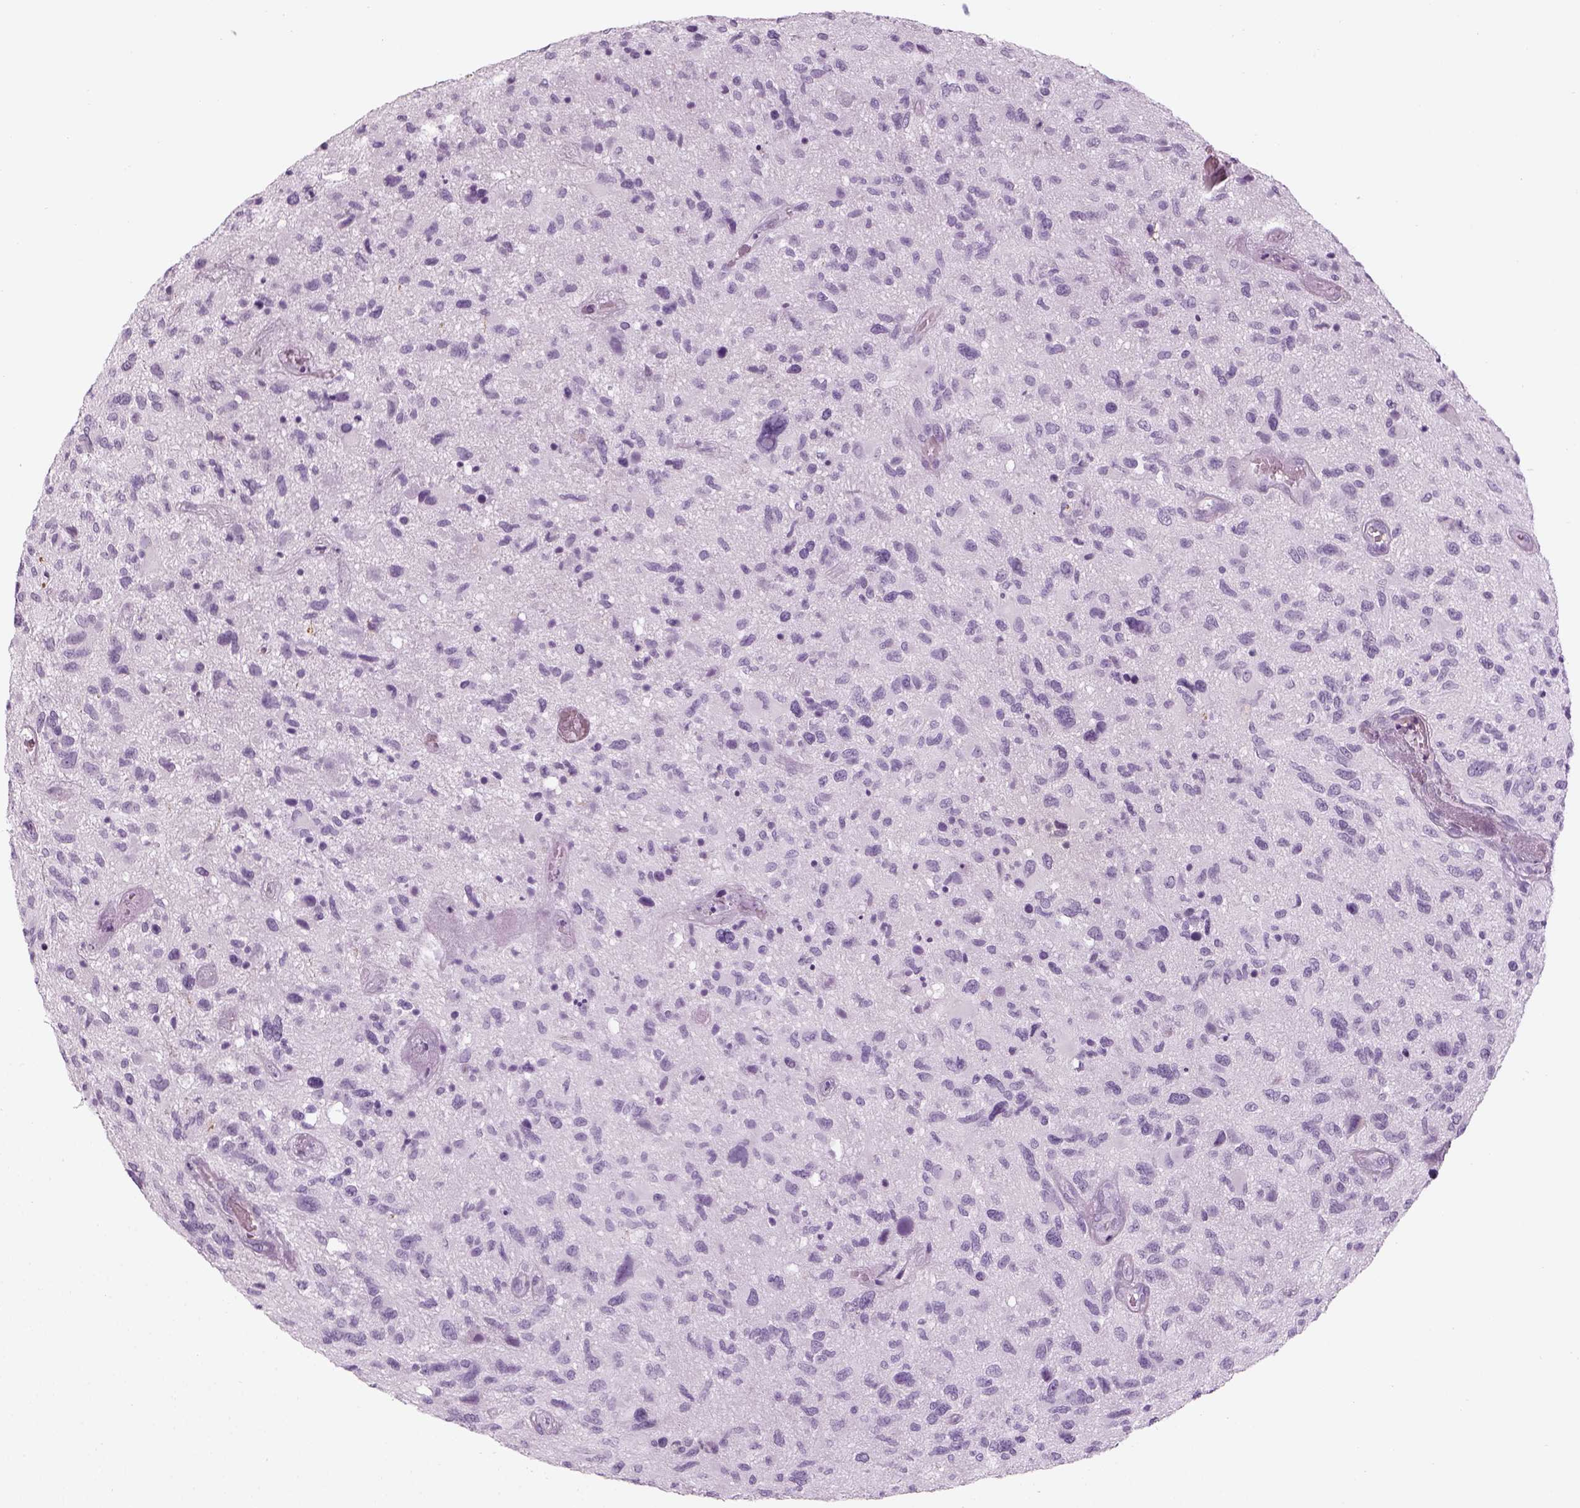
{"staining": {"intensity": "negative", "quantity": "none", "location": "none"}, "tissue": "glioma", "cell_type": "Tumor cells", "image_type": "cancer", "snomed": [{"axis": "morphology", "description": "Glioma, malignant, NOS"}, {"axis": "morphology", "description": "Glioma, malignant, High grade"}, {"axis": "topography", "description": "Brain"}], "caption": "Immunohistochemical staining of human glioma exhibits no significant positivity in tumor cells. (IHC, brightfield microscopy, high magnification).", "gene": "SAG", "patient": {"sex": "female", "age": 71}}